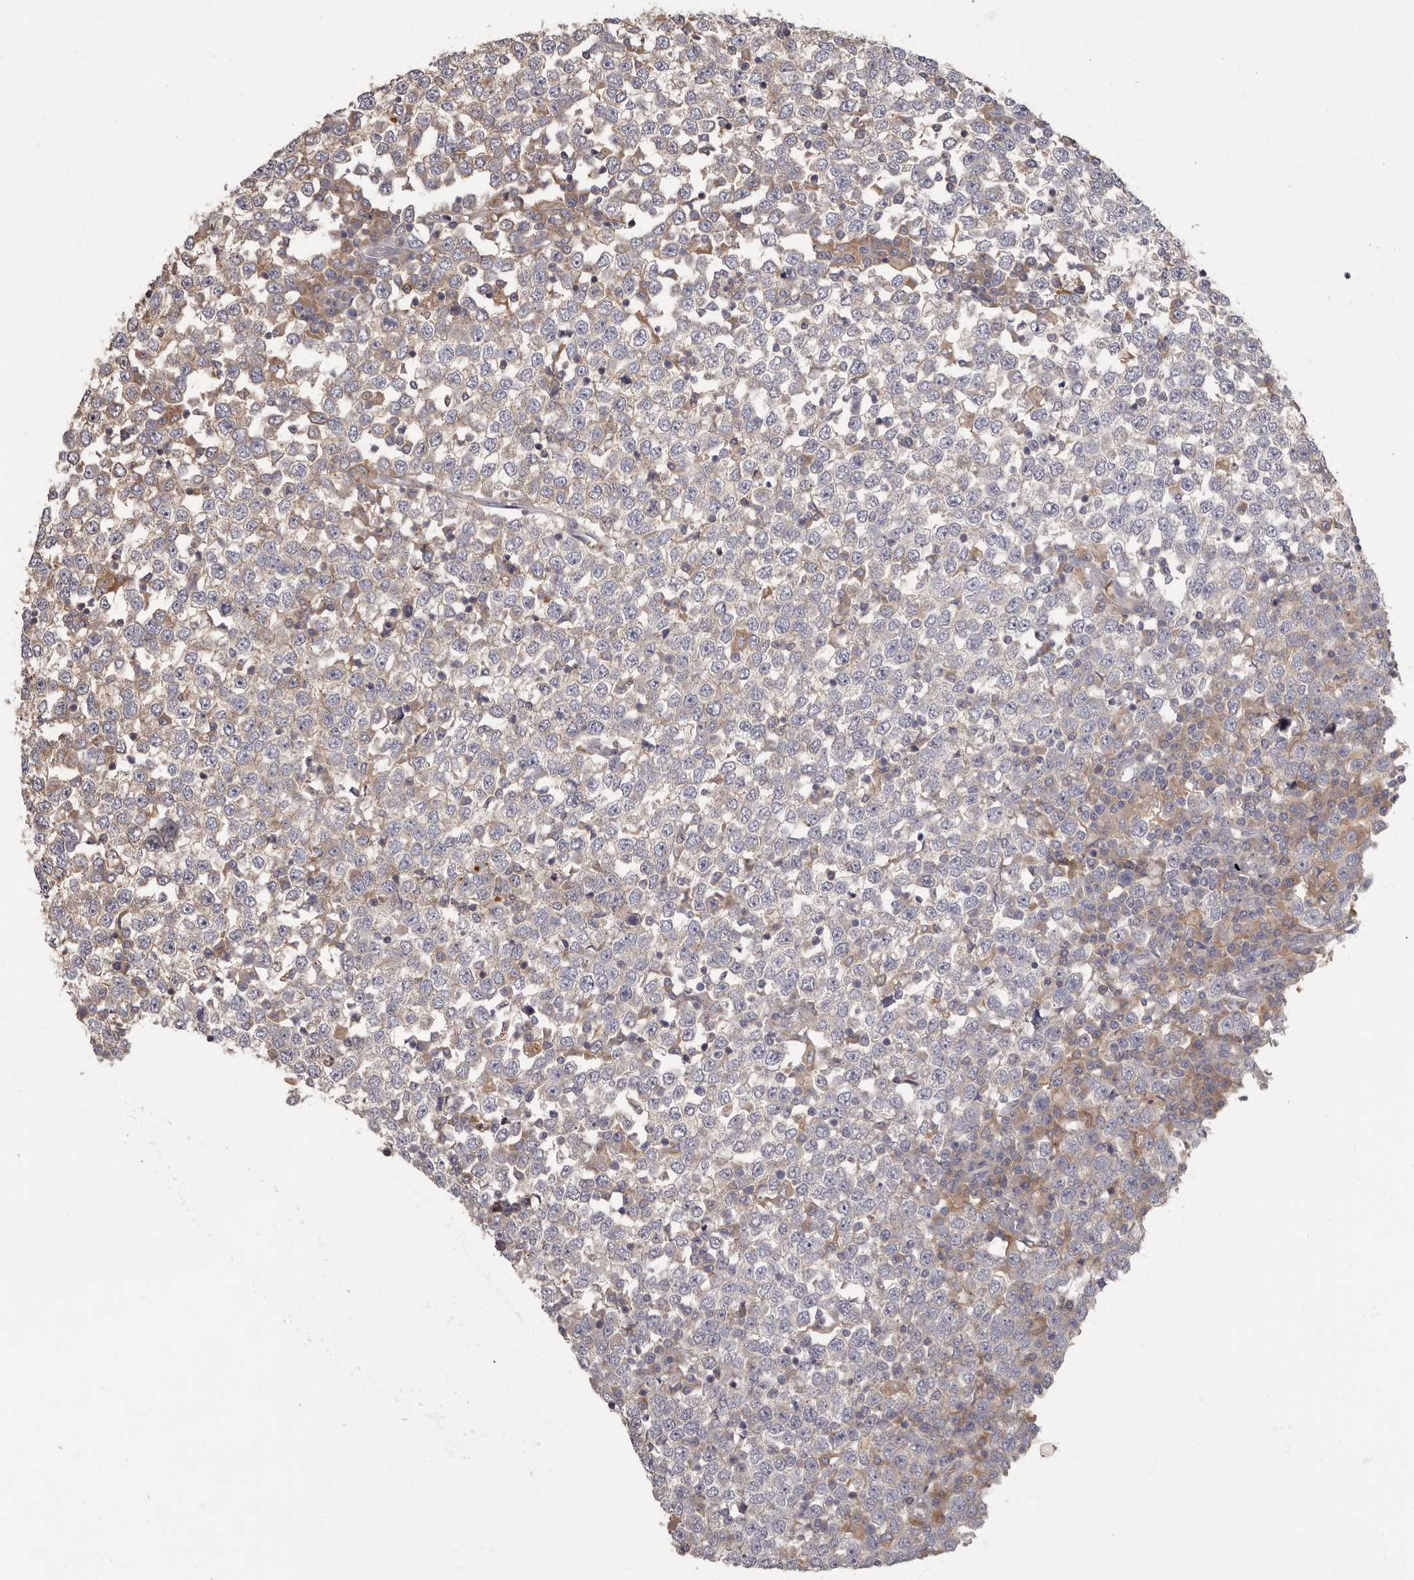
{"staining": {"intensity": "weak", "quantity": "<25%", "location": "cytoplasmic/membranous"}, "tissue": "testis cancer", "cell_type": "Tumor cells", "image_type": "cancer", "snomed": [{"axis": "morphology", "description": "Seminoma, NOS"}, {"axis": "topography", "description": "Testis"}], "caption": "This is an IHC photomicrograph of human testis cancer (seminoma). There is no expression in tumor cells.", "gene": "APEH", "patient": {"sex": "male", "age": 65}}